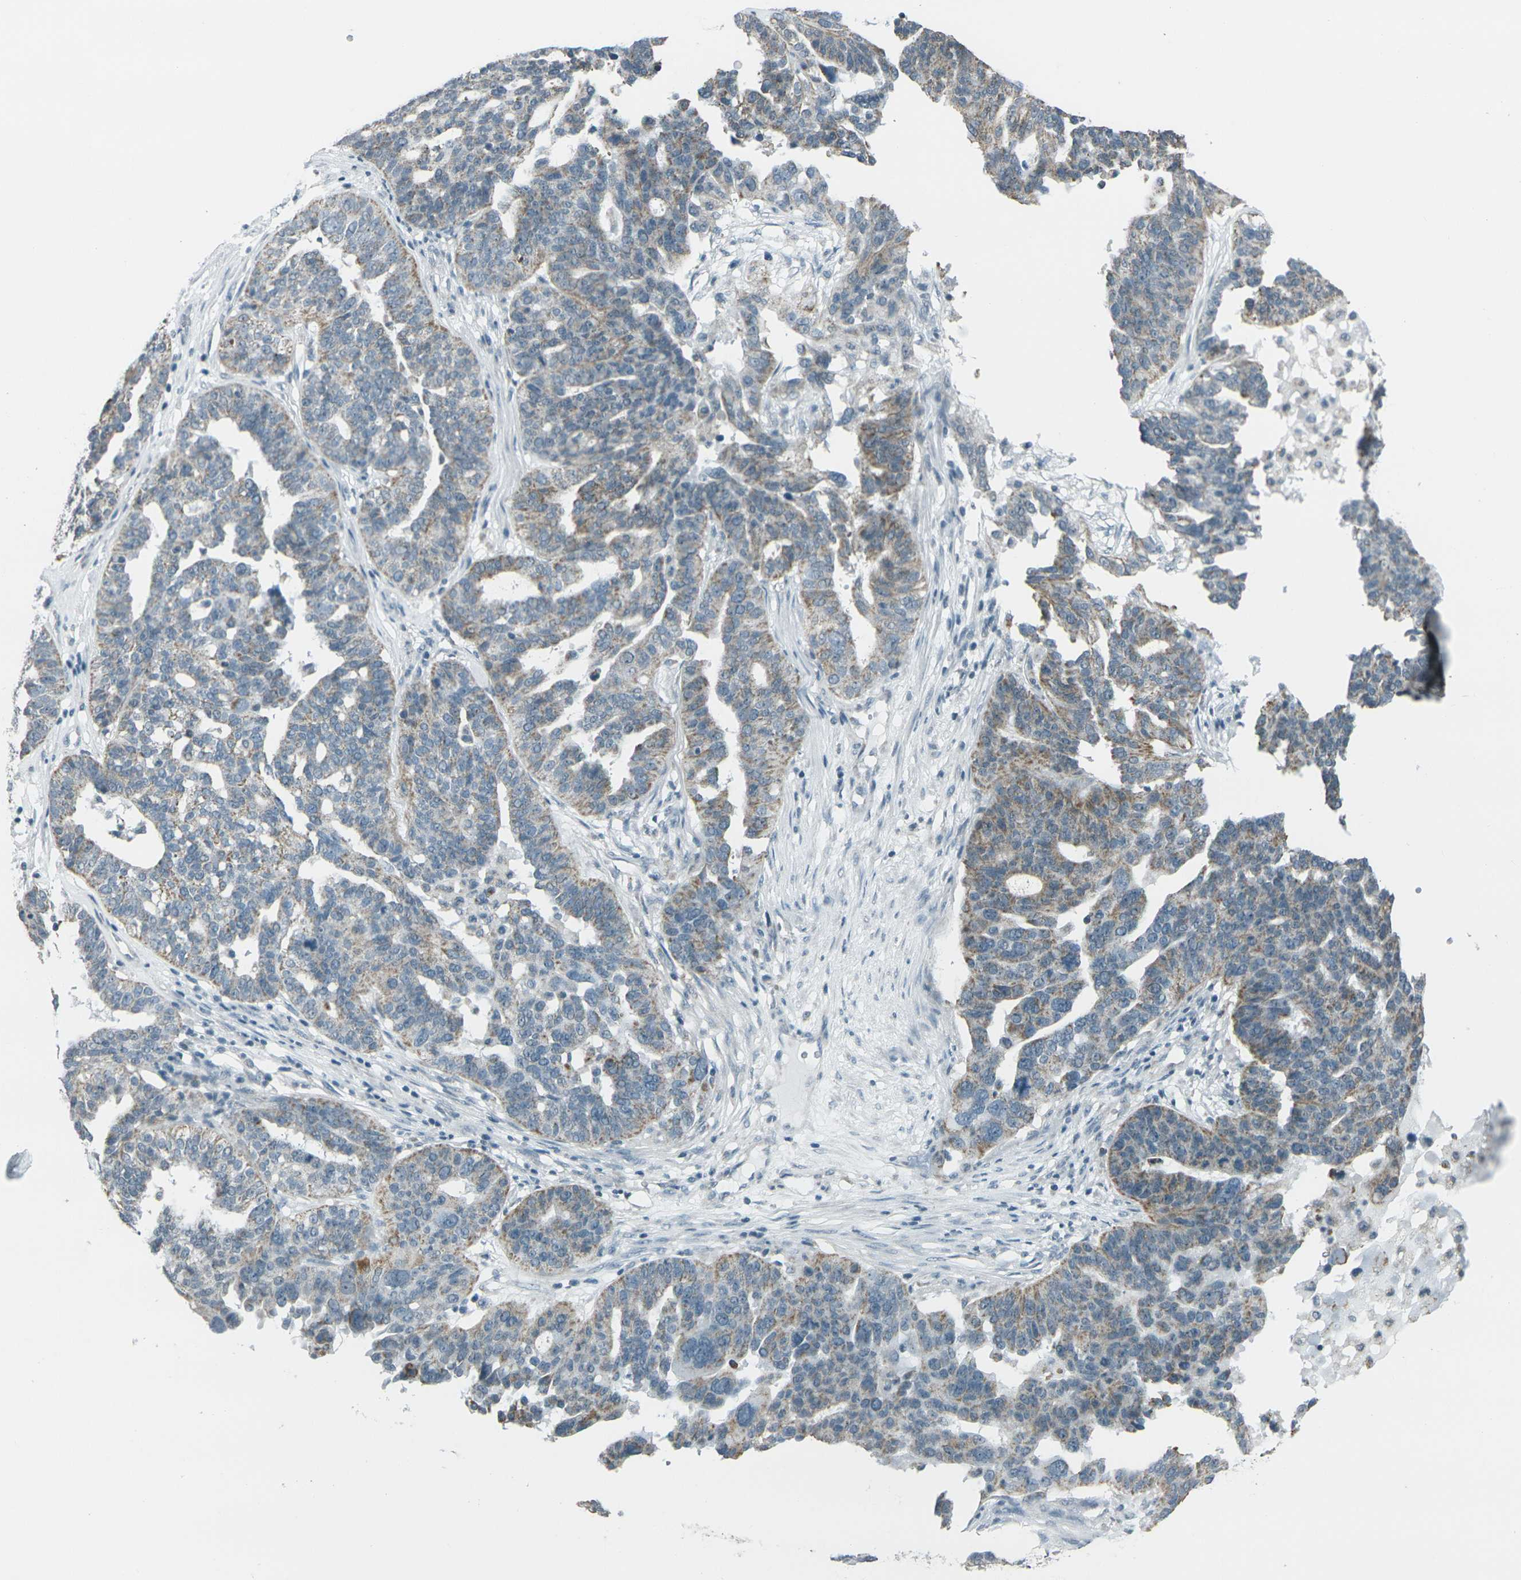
{"staining": {"intensity": "moderate", "quantity": "<25%", "location": "cytoplasmic/membranous"}, "tissue": "ovarian cancer", "cell_type": "Tumor cells", "image_type": "cancer", "snomed": [{"axis": "morphology", "description": "Cystadenocarcinoma, serous, NOS"}, {"axis": "topography", "description": "Ovary"}], "caption": "Protein analysis of ovarian serous cystadenocarcinoma tissue reveals moderate cytoplasmic/membranous staining in approximately <25% of tumor cells.", "gene": "H2BC1", "patient": {"sex": "female", "age": 59}}